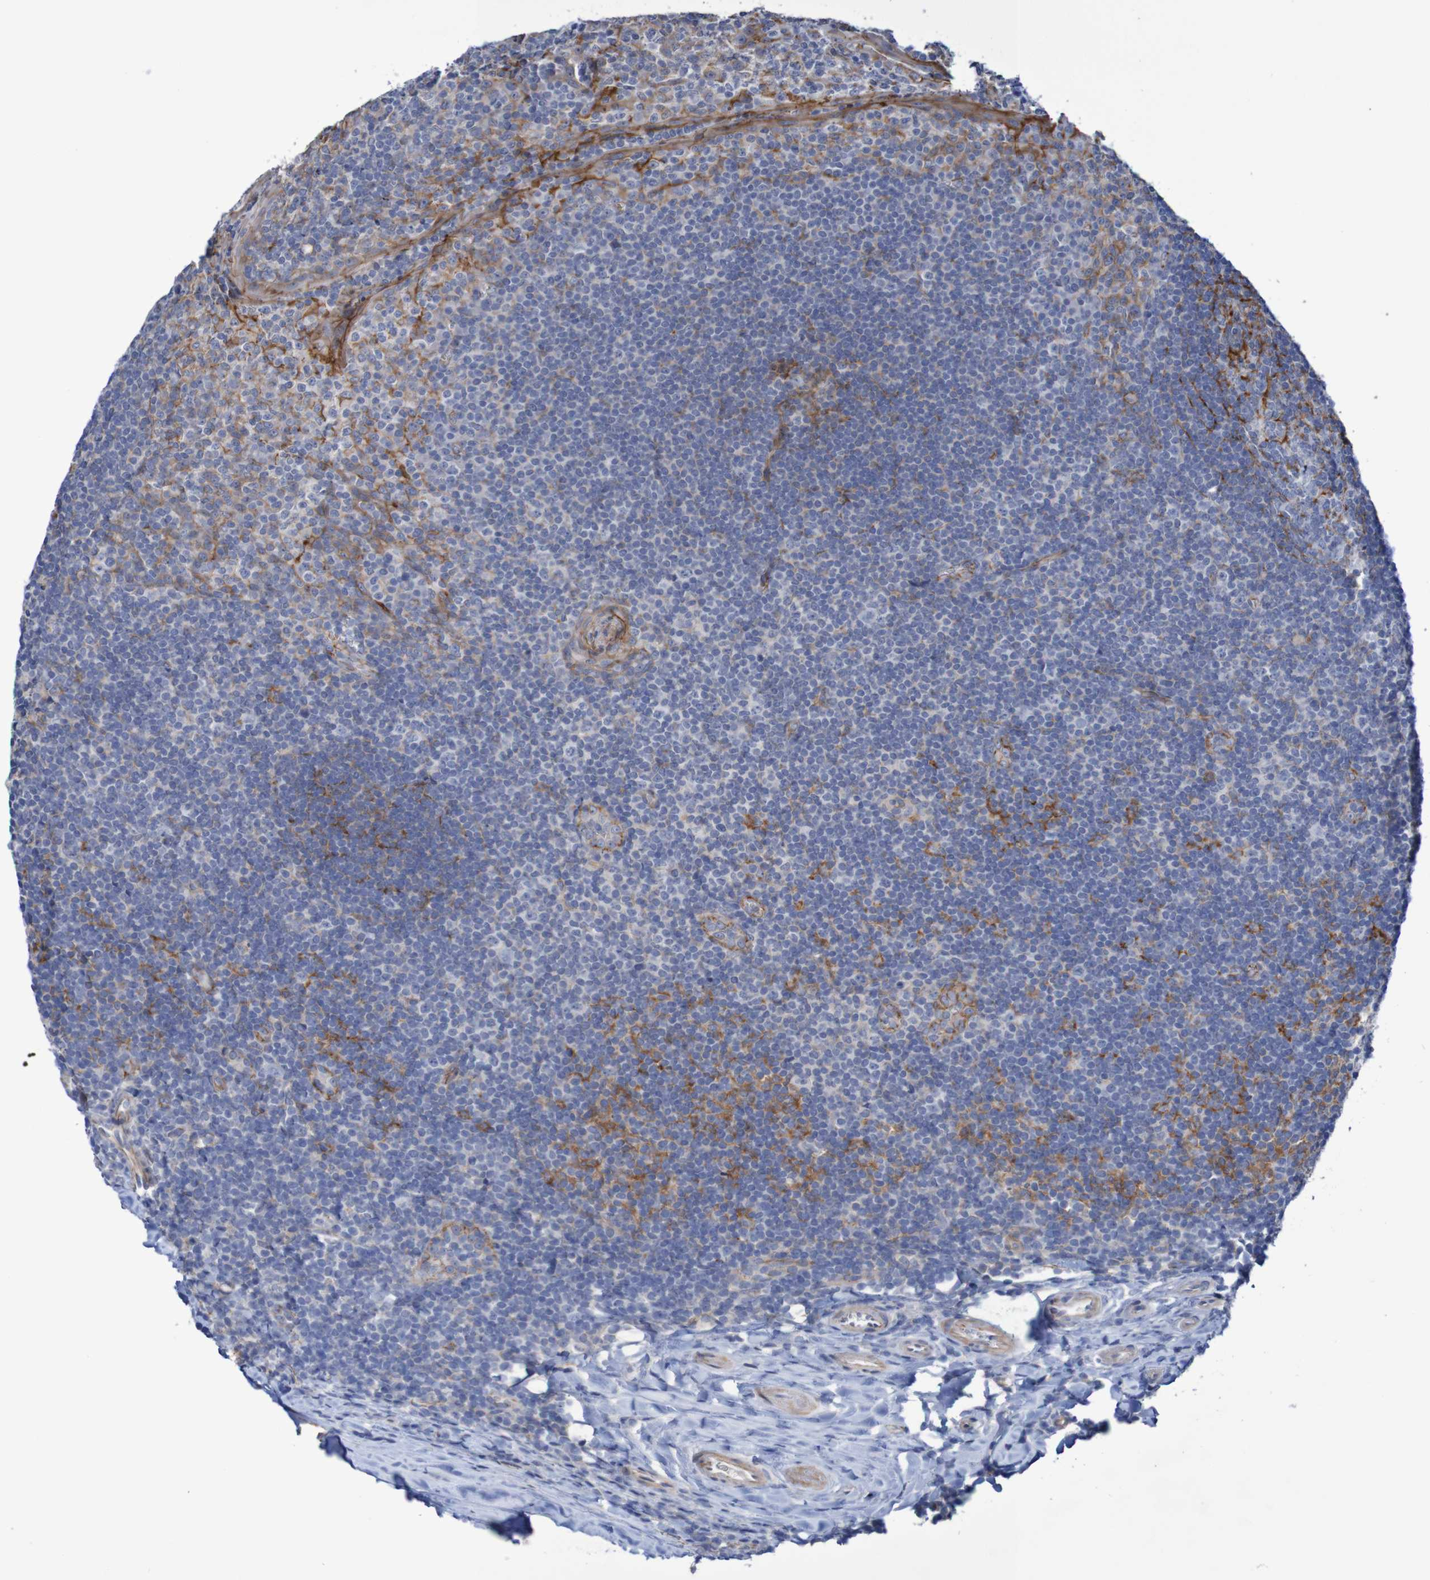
{"staining": {"intensity": "moderate", "quantity": "25%-75%", "location": "cytoplasmic/membranous"}, "tissue": "tonsil", "cell_type": "Germinal center cells", "image_type": "normal", "snomed": [{"axis": "morphology", "description": "Normal tissue, NOS"}, {"axis": "topography", "description": "Tonsil"}], "caption": "Brown immunohistochemical staining in unremarkable human tonsil shows moderate cytoplasmic/membranous staining in approximately 25%-75% of germinal center cells.", "gene": "NECTIN2", "patient": {"sex": "male", "age": 37}}